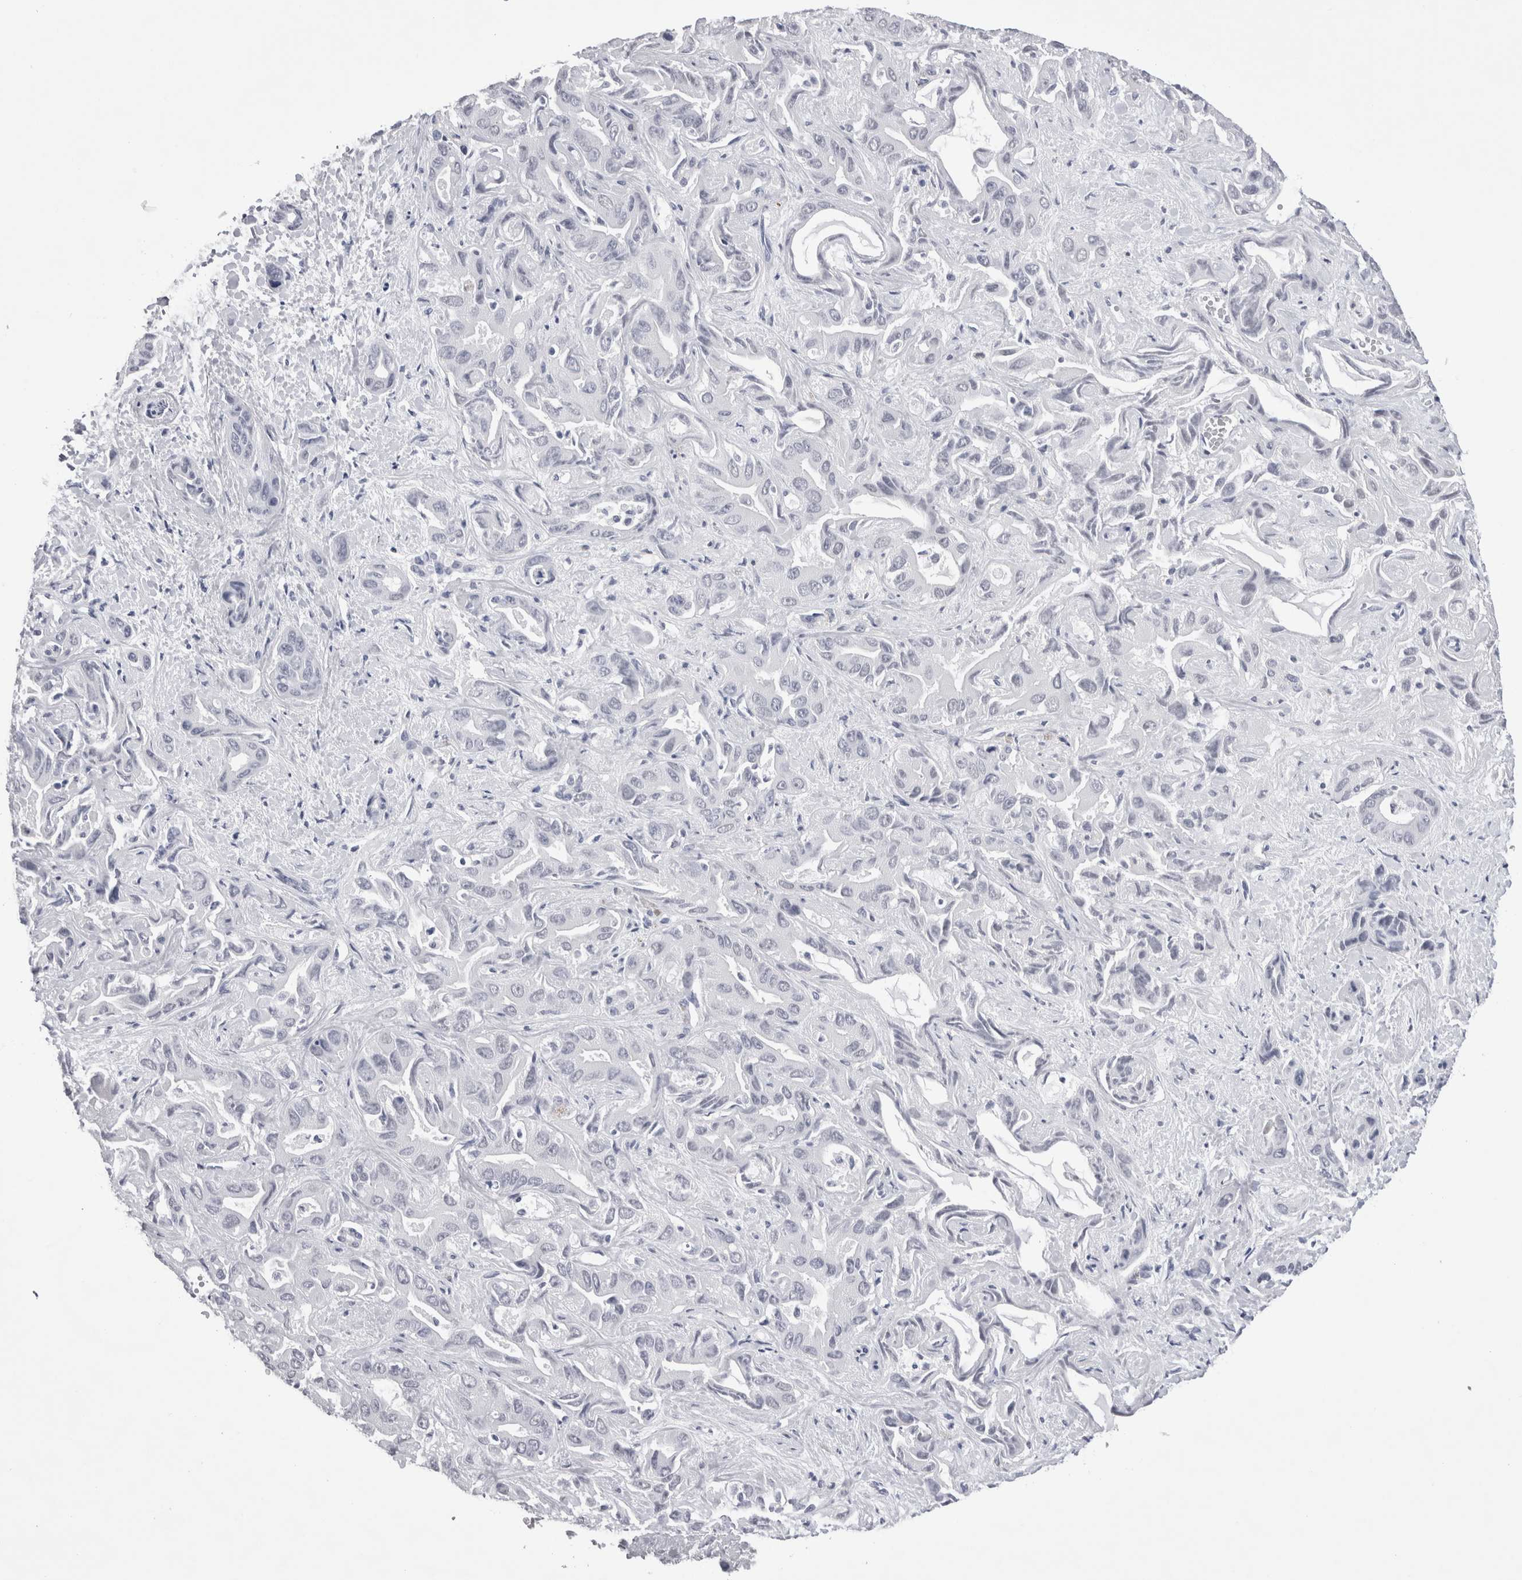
{"staining": {"intensity": "negative", "quantity": "none", "location": "none"}, "tissue": "liver cancer", "cell_type": "Tumor cells", "image_type": "cancer", "snomed": [{"axis": "morphology", "description": "Cholangiocarcinoma"}, {"axis": "topography", "description": "Liver"}], "caption": "IHC histopathology image of neoplastic tissue: human liver cancer stained with DAB reveals no significant protein positivity in tumor cells.", "gene": "API5", "patient": {"sex": "female", "age": 52}}